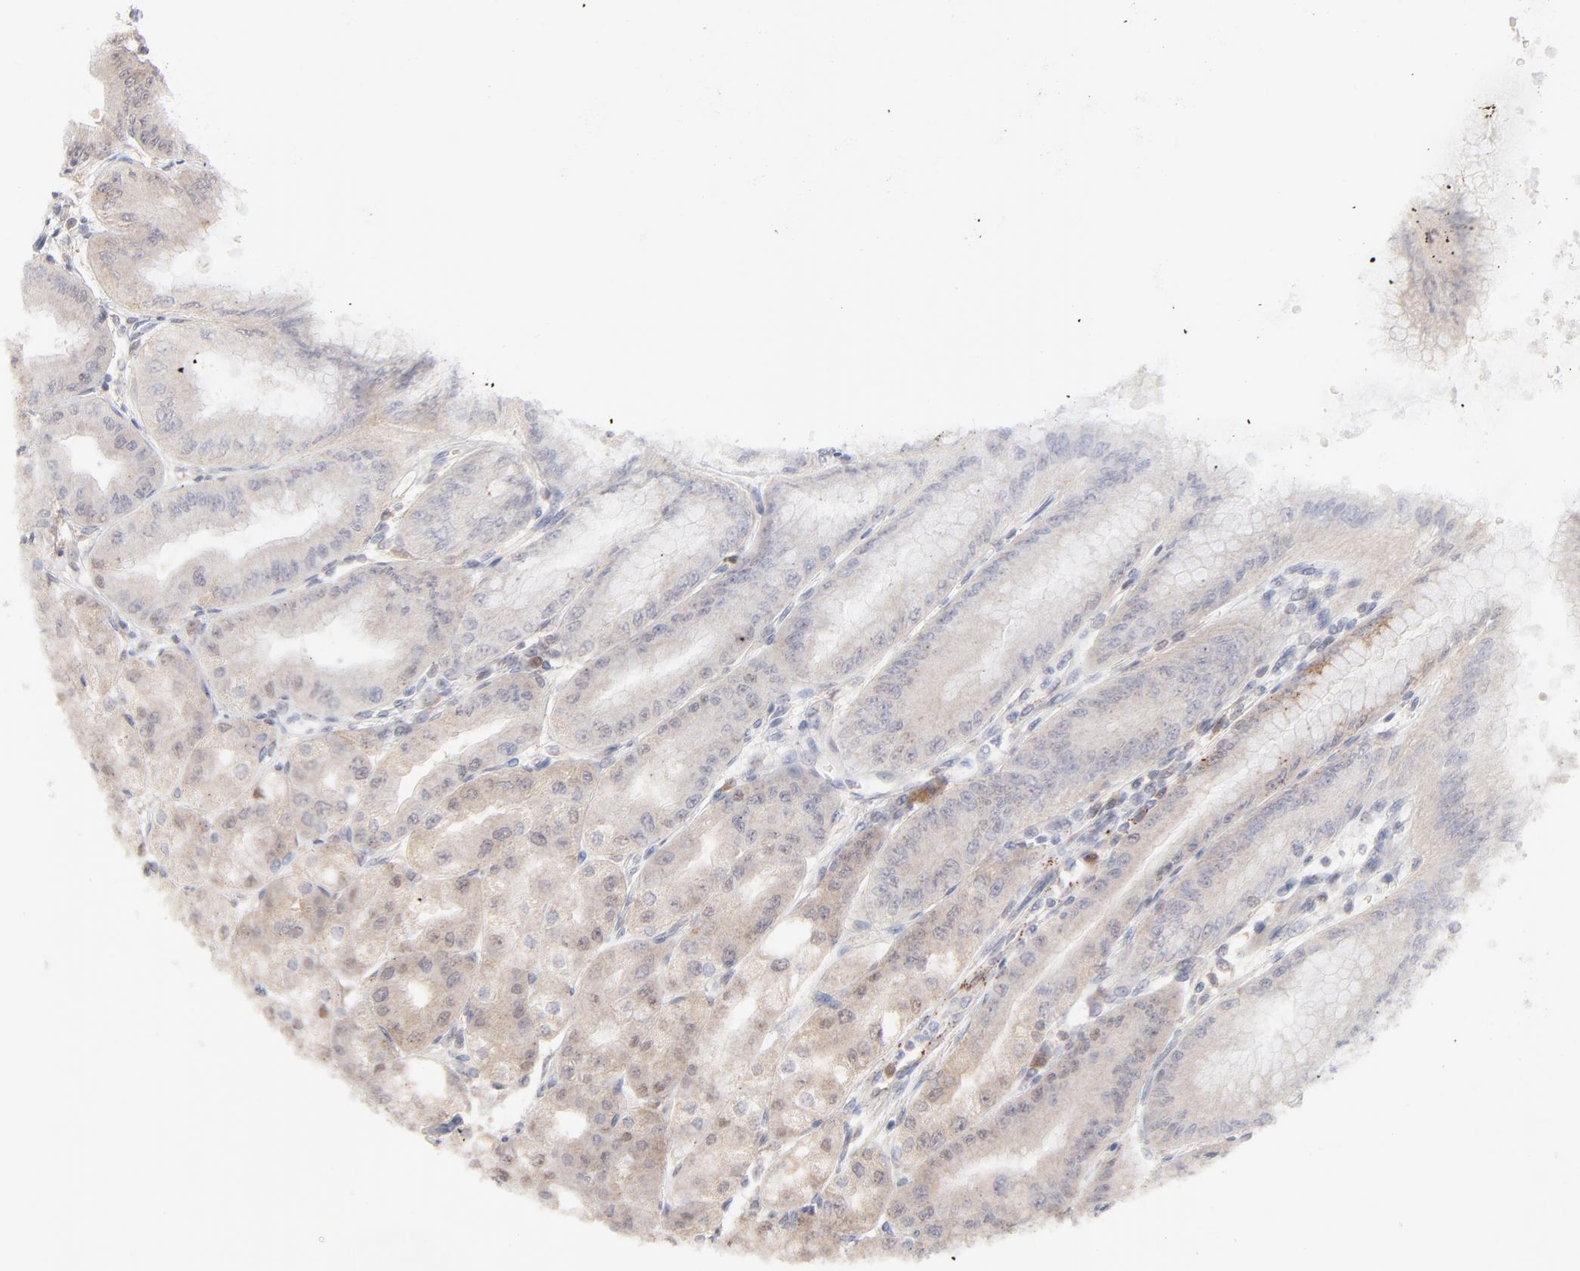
{"staining": {"intensity": "weak", "quantity": "25%-75%", "location": "cytoplasmic/membranous,nuclear"}, "tissue": "stomach", "cell_type": "Glandular cells", "image_type": "normal", "snomed": [{"axis": "morphology", "description": "Normal tissue, NOS"}, {"axis": "topography", "description": "Stomach, lower"}], "caption": "Immunohistochemical staining of unremarkable stomach reveals 25%-75% levels of weak cytoplasmic/membranous,nuclear protein positivity in about 25%-75% of glandular cells. (brown staining indicates protein expression, while blue staining denotes nuclei).", "gene": "CDK6", "patient": {"sex": "male", "age": 71}}